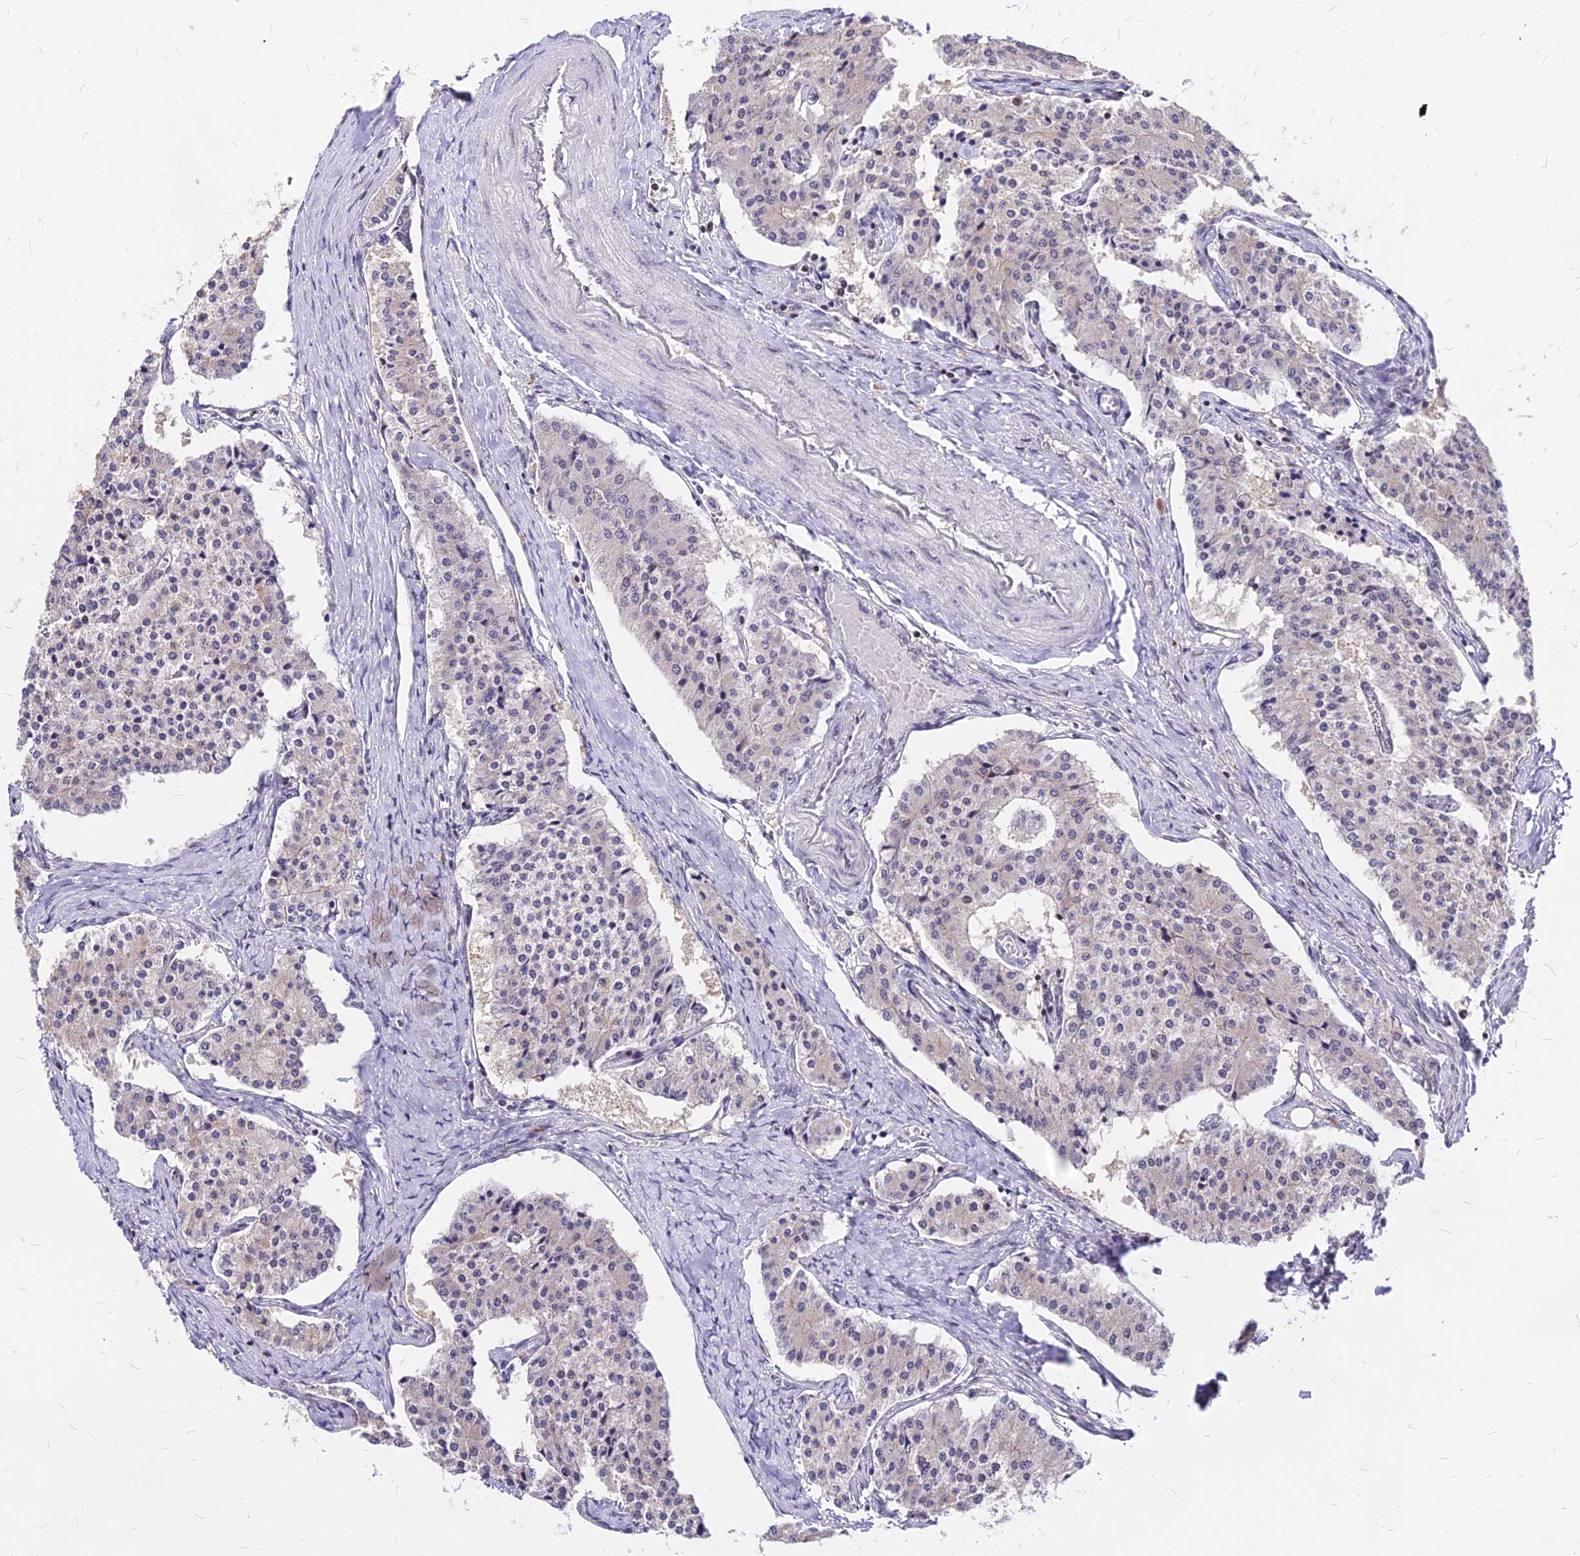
{"staining": {"intensity": "negative", "quantity": "none", "location": "none"}, "tissue": "carcinoid", "cell_type": "Tumor cells", "image_type": "cancer", "snomed": [{"axis": "morphology", "description": "Carcinoid, malignant, NOS"}, {"axis": "topography", "description": "Colon"}], "caption": "Carcinoid (malignant) was stained to show a protein in brown. There is no significant expression in tumor cells. (DAB immunohistochemistry with hematoxylin counter stain).", "gene": "DDX55", "patient": {"sex": "female", "age": 52}}